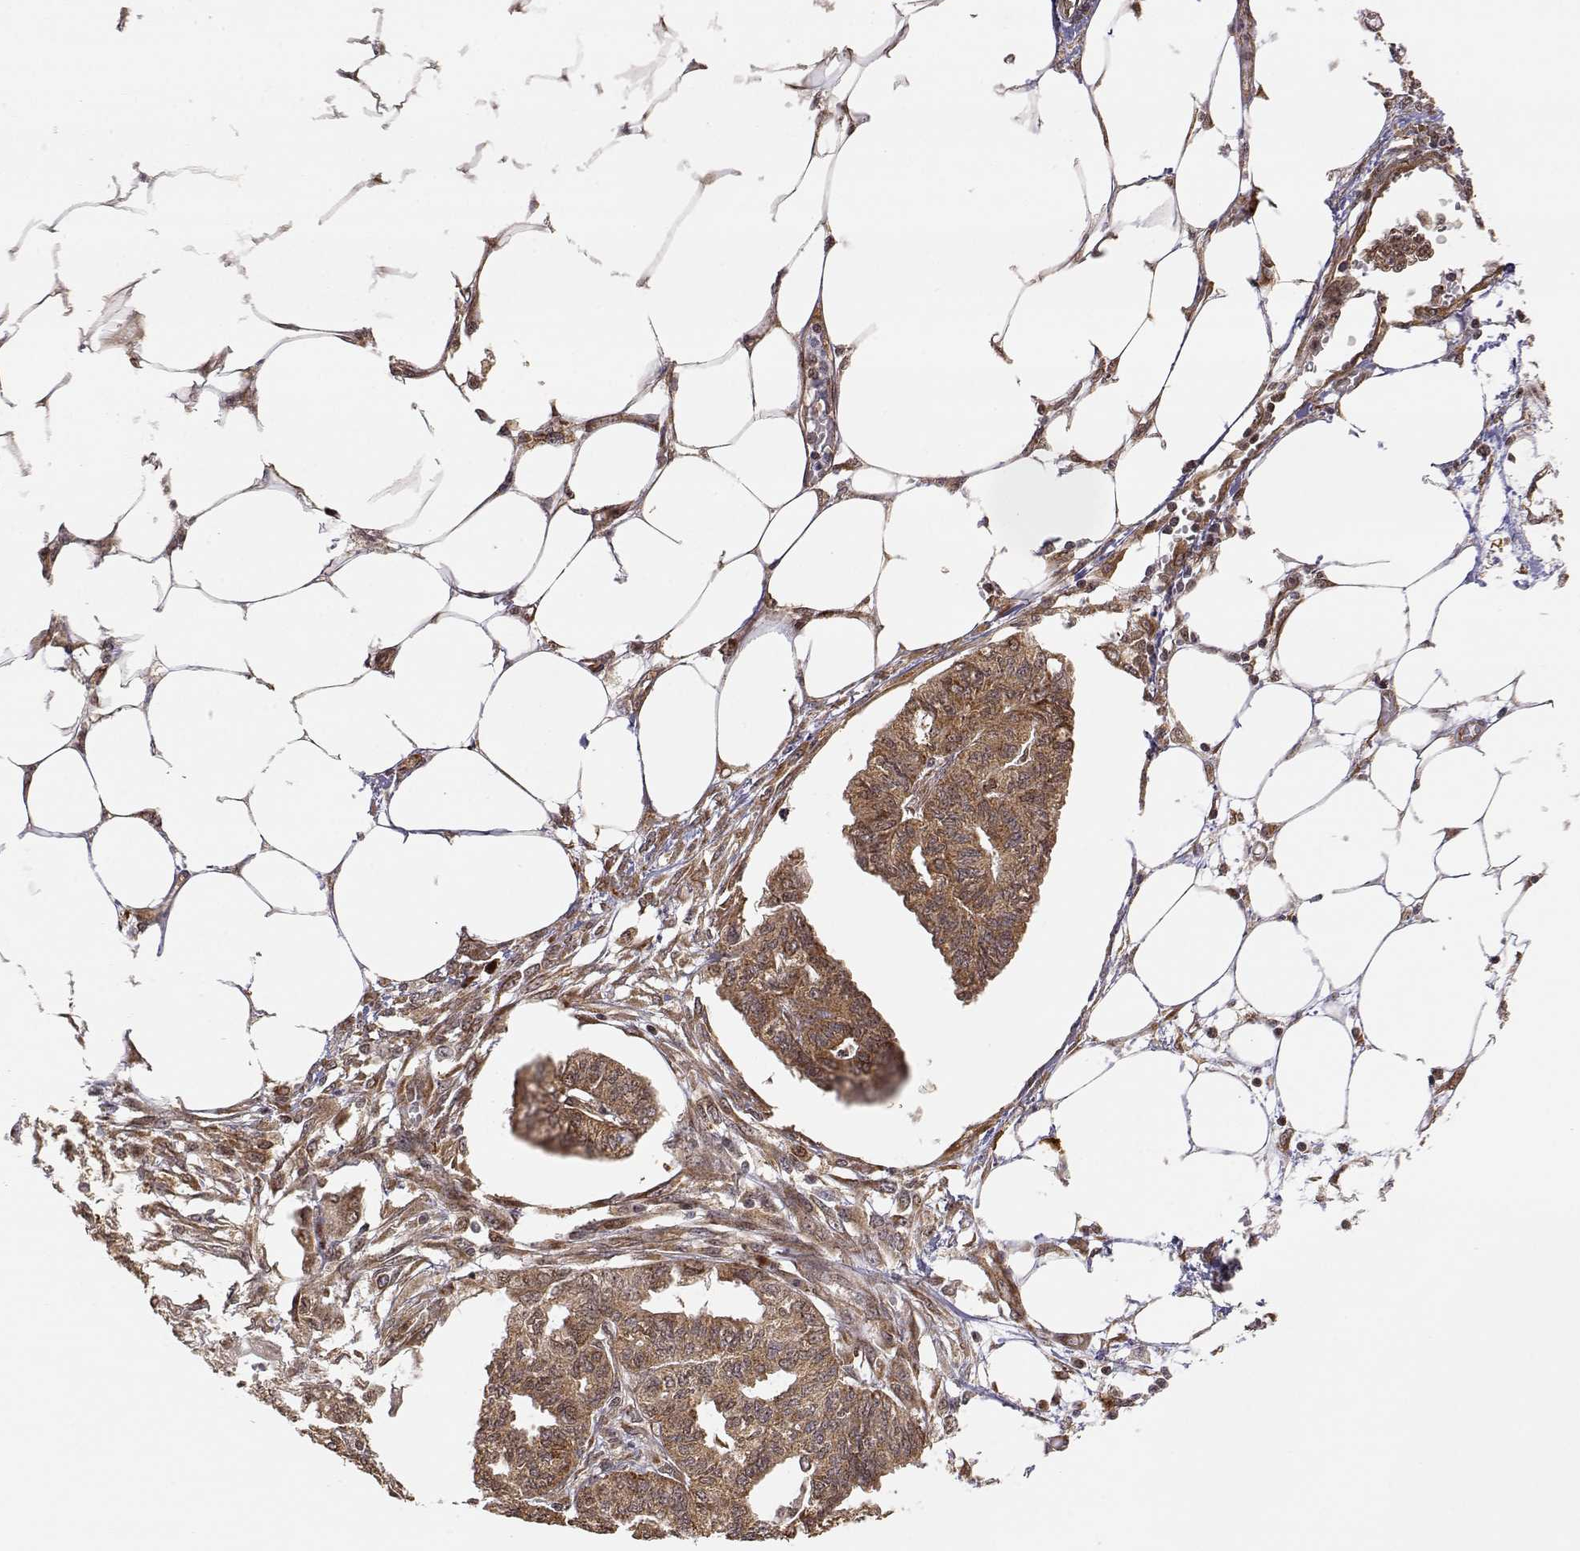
{"staining": {"intensity": "strong", "quantity": ">75%", "location": "cytoplasmic/membranous"}, "tissue": "endometrial cancer", "cell_type": "Tumor cells", "image_type": "cancer", "snomed": [{"axis": "morphology", "description": "Adenocarcinoma, NOS"}, {"axis": "morphology", "description": "Adenocarcinoma, metastatic, NOS"}, {"axis": "topography", "description": "Adipose tissue"}, {"axis": "topography", "description": "Endometrium"}], "caption": "A high amount of strong cytoplasmic/membranous positivity is appreciated in about >75% of tumor cells in endometrial cancer tissue.", "gene": "BRCA1", "patient": {"sex": "female", "age": 67}}